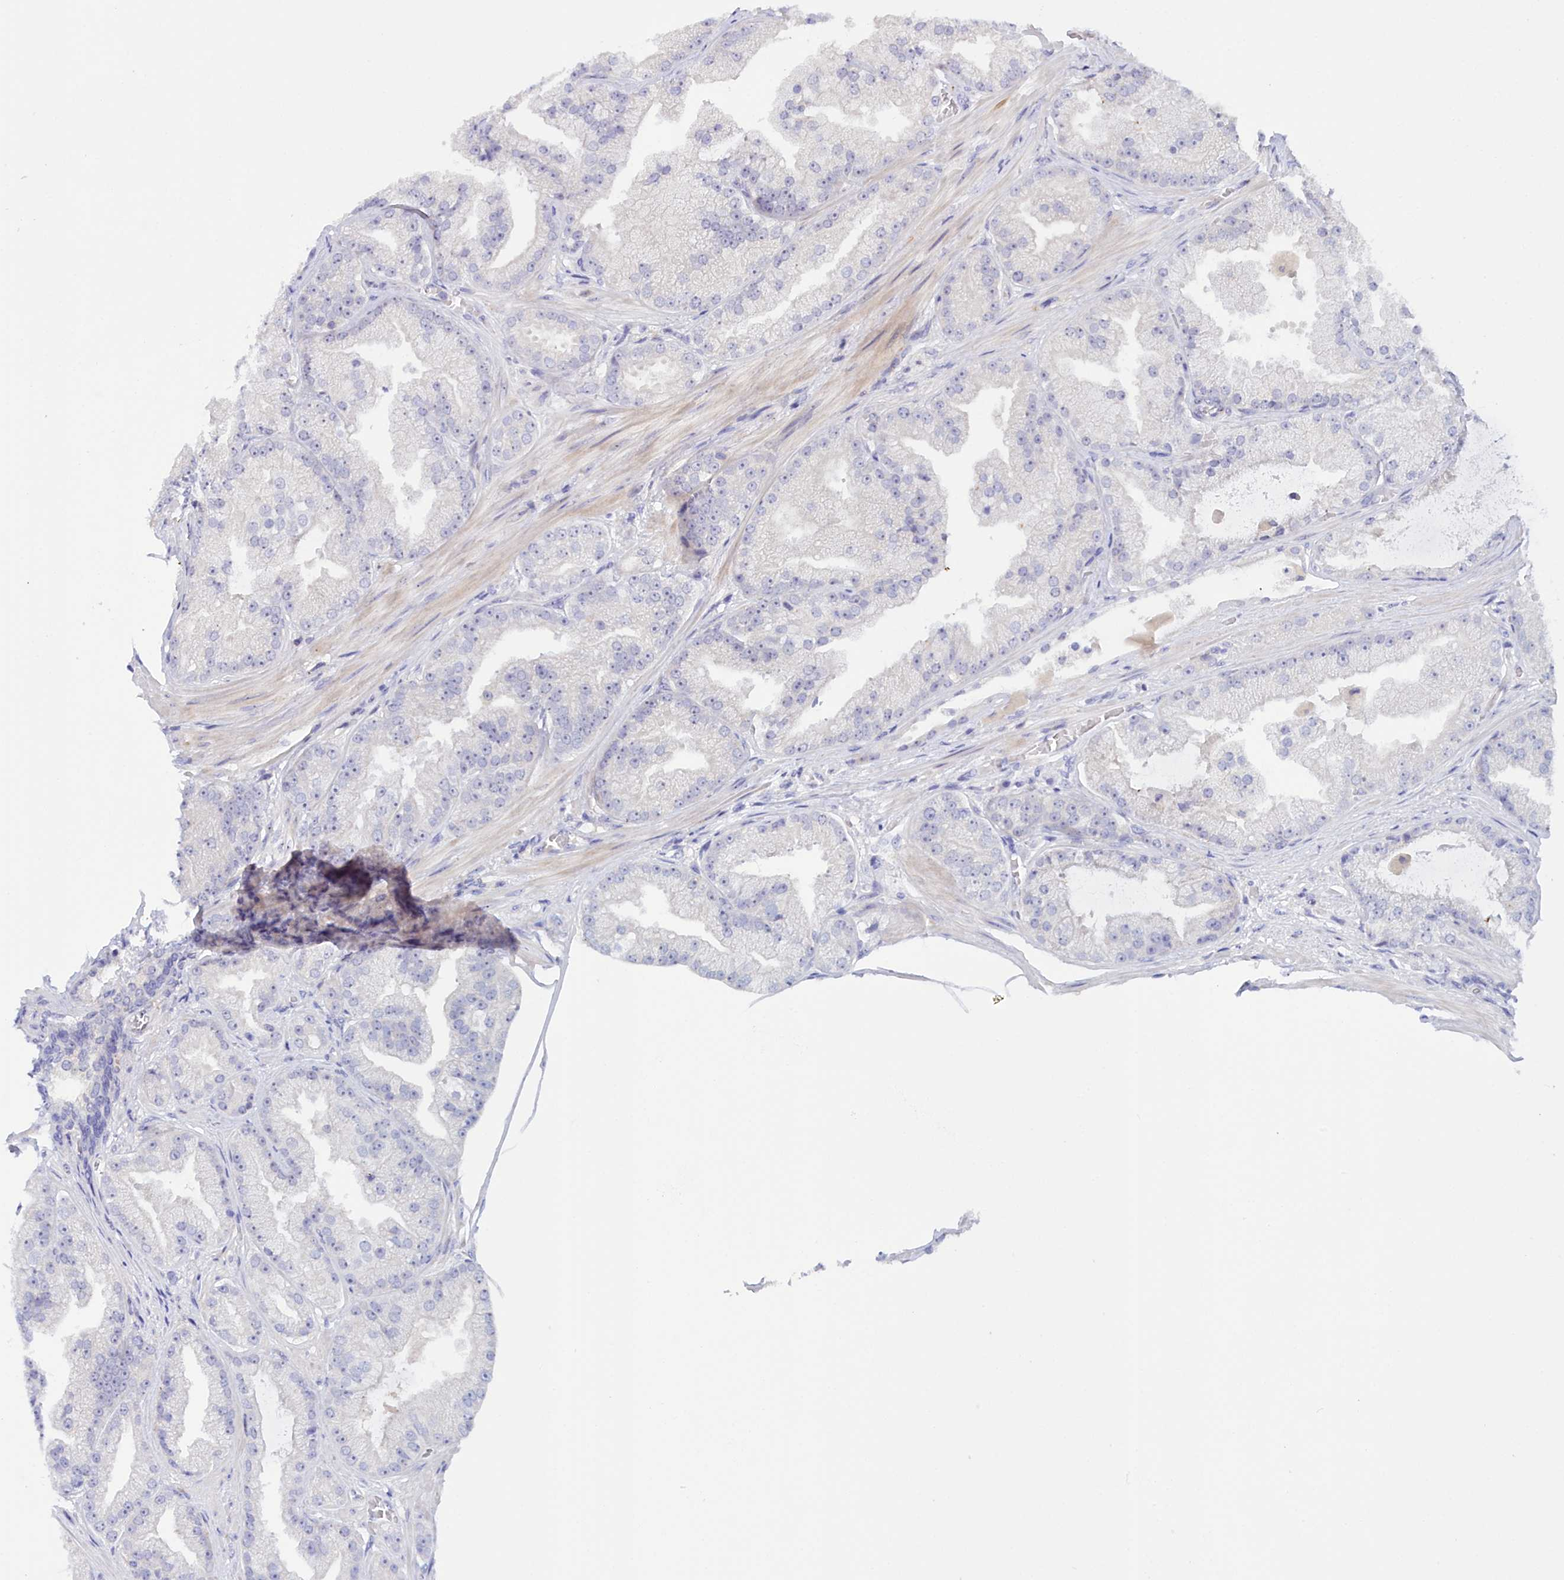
{"staining": {"intensity": "negative", "quantity": "none", "location": "none"}, "tissue": "prostate cancer", "cell_type": "Tumor cells", "image_type": "cancer", "snomed": [{"axis": "morphology", "description": "Adenocarcinoma, Low grade"}, {"axis": "topography", "description": "Prostate"}], "caption": "The photomicrograph displays no significant expression in tumor cells of adenocarcinoma (low-grade) (prostate).", "gene": "NEURL4", "patient": {"sex": "male", "age": 57}}